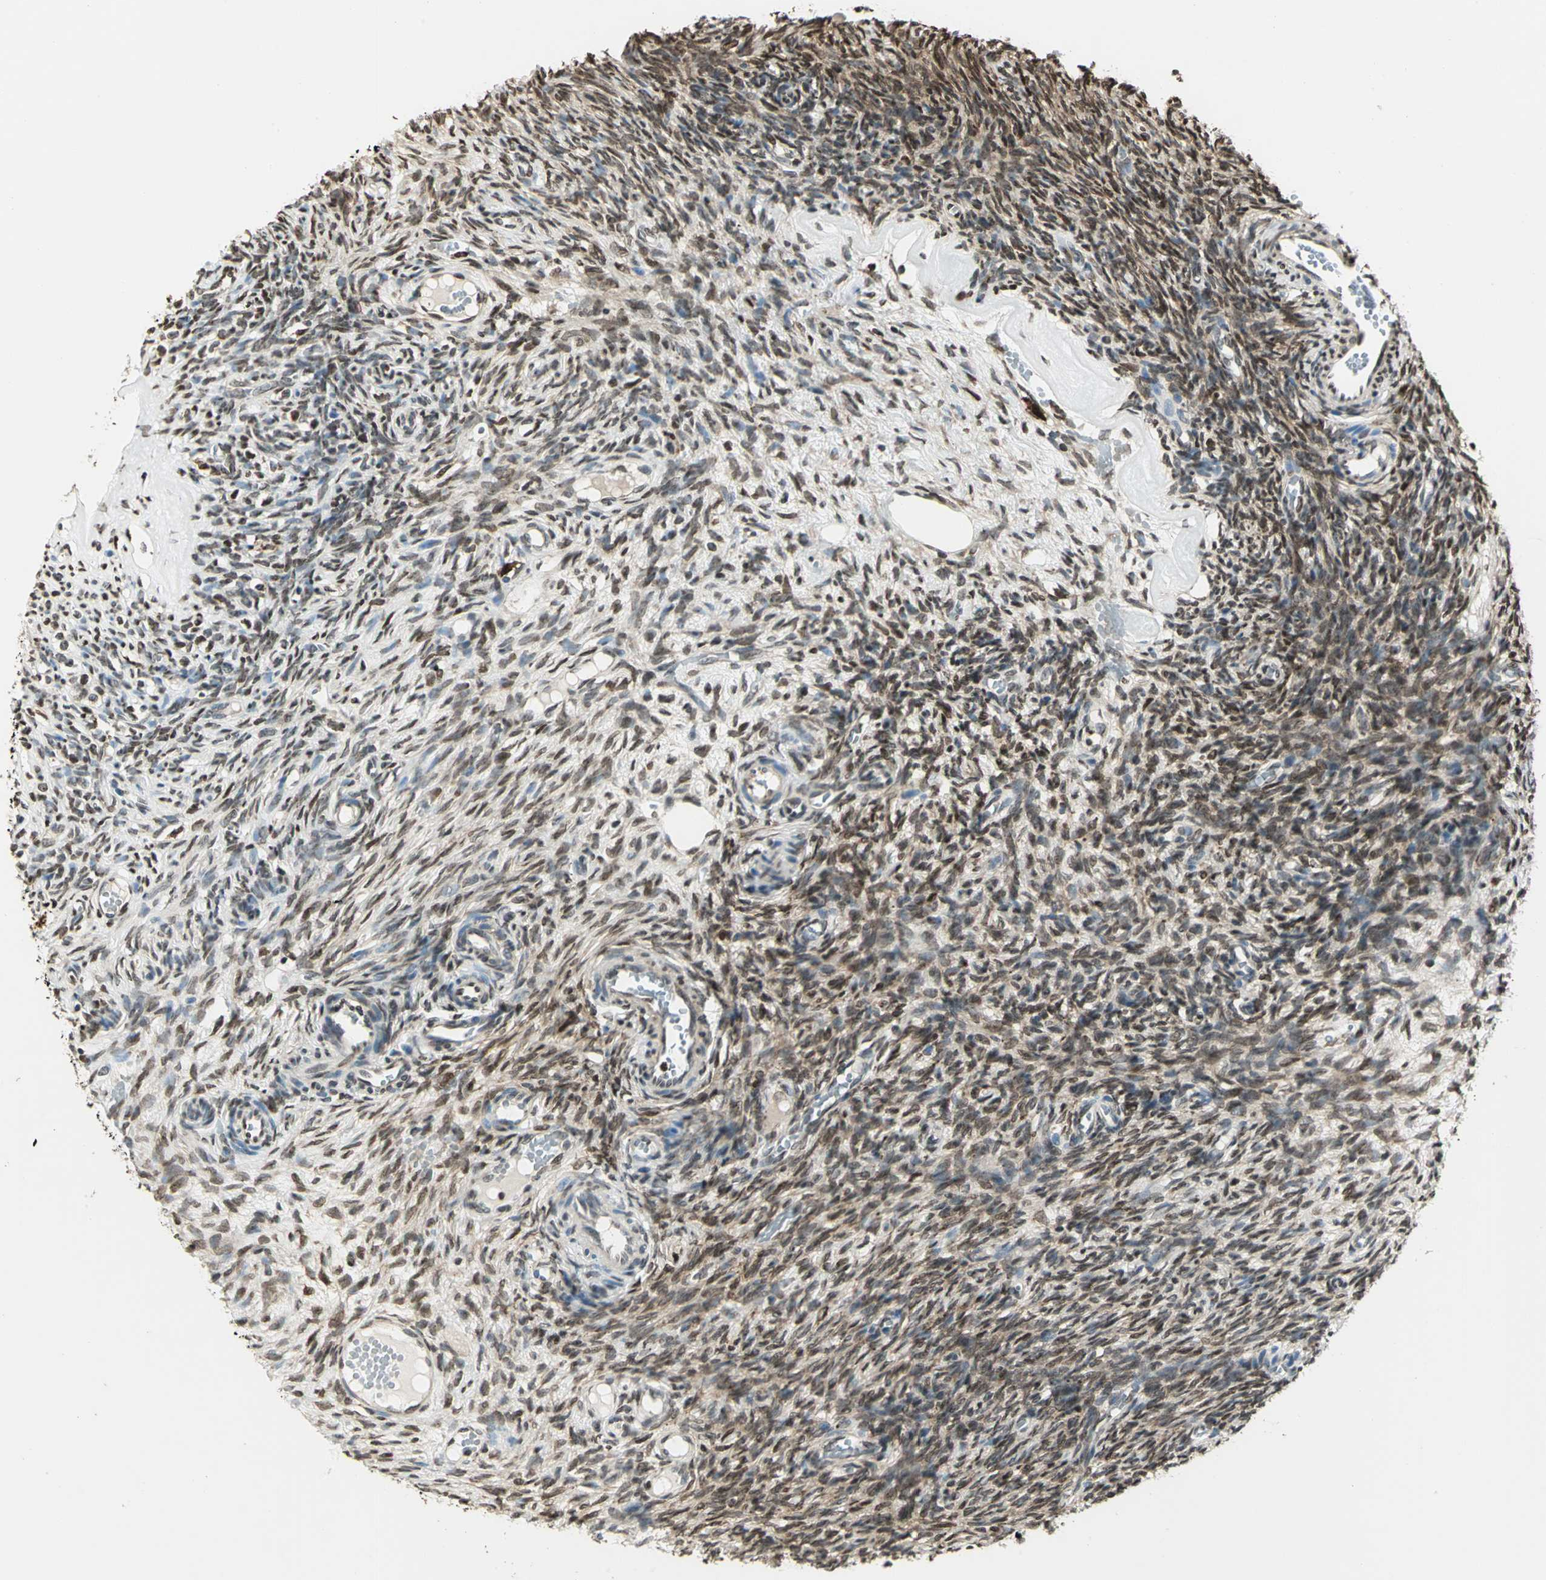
{"staining": {"intensity": "strong", "quantity": "25%-75%", "location": "cytoplasmic/membranous,nuclear"}, "tissue": "ovary", "cell_type": "Ovarian stroma cells", "image_type": "normal", "snomed": [{"axis": "morphology", "description": "Normal tissue, NOS"}, {"axis": "topography", "description": "Ovary"}], "caption": "The micrograph reveals a brown stain indicating the presence of a protein in the cytoplasmic/membranous,nuclear of ovarian stroma cells in ovary. The staining was performed using DAB, with brown indicating positive protein expression. Nuclei are stained blue with hematoxylin.", "gene": "LGALS3", "patient": {"sex": "female", "age": 35}}